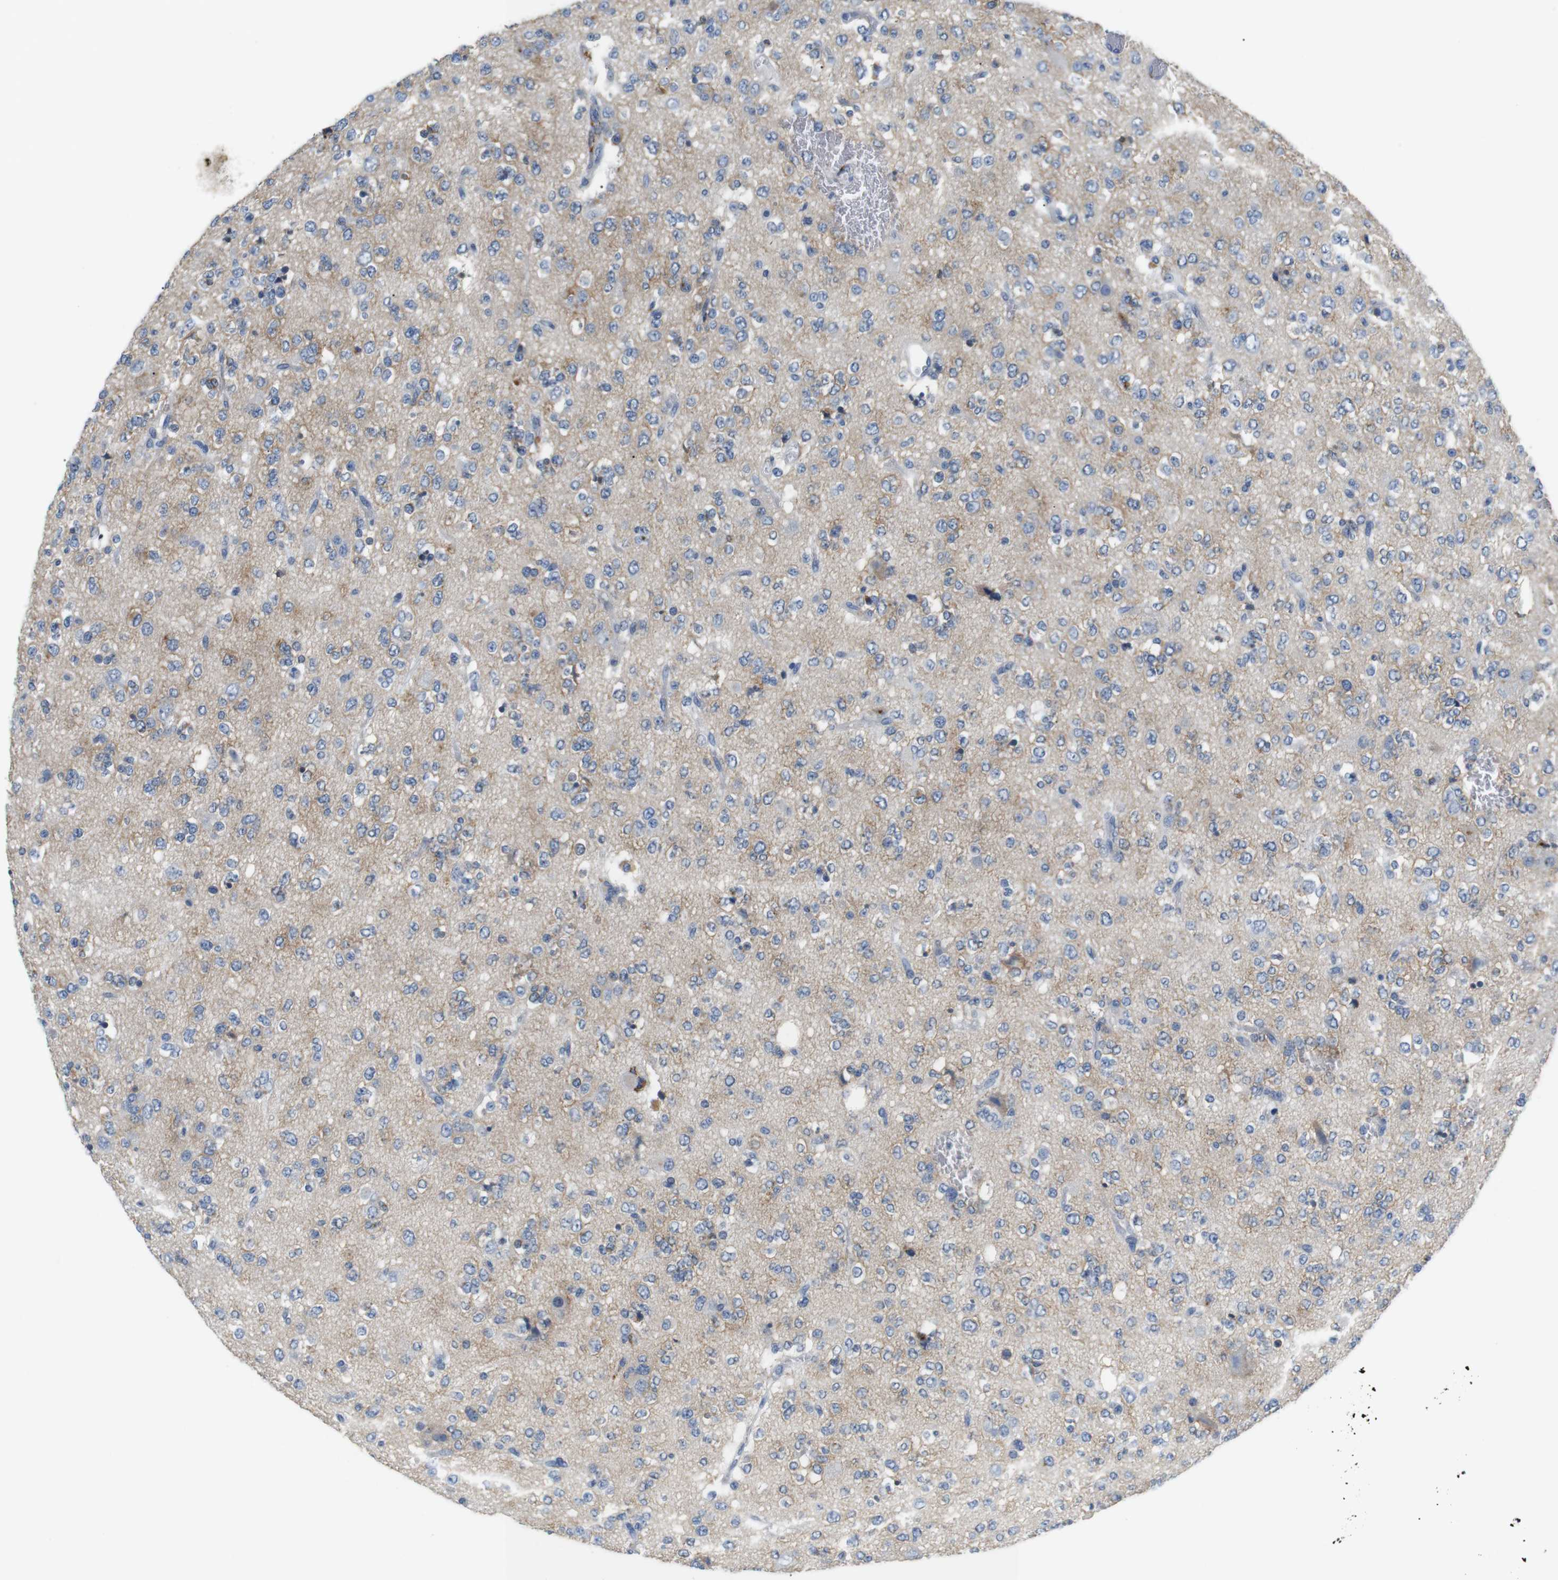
{"staining": {"intensity": "weak", "quantity": "25%-75%", "location": "cytoplasmic/membranous"}, "tissue": "glioma", "cell_type": "Tumor cells", "image_type": "cancer", "snomed": [{"axis": "morphology", "description": "Glioma, malignant, Low grade"}, {"axis": "topography", "description": "Brain"}], "caption": "A brown stain highlights weak cytoplasmic/membranous staining of a protein in human glioma tumor cells.", "gene": "FCGRT", "patient": {"sex": "male", "age": 38}}